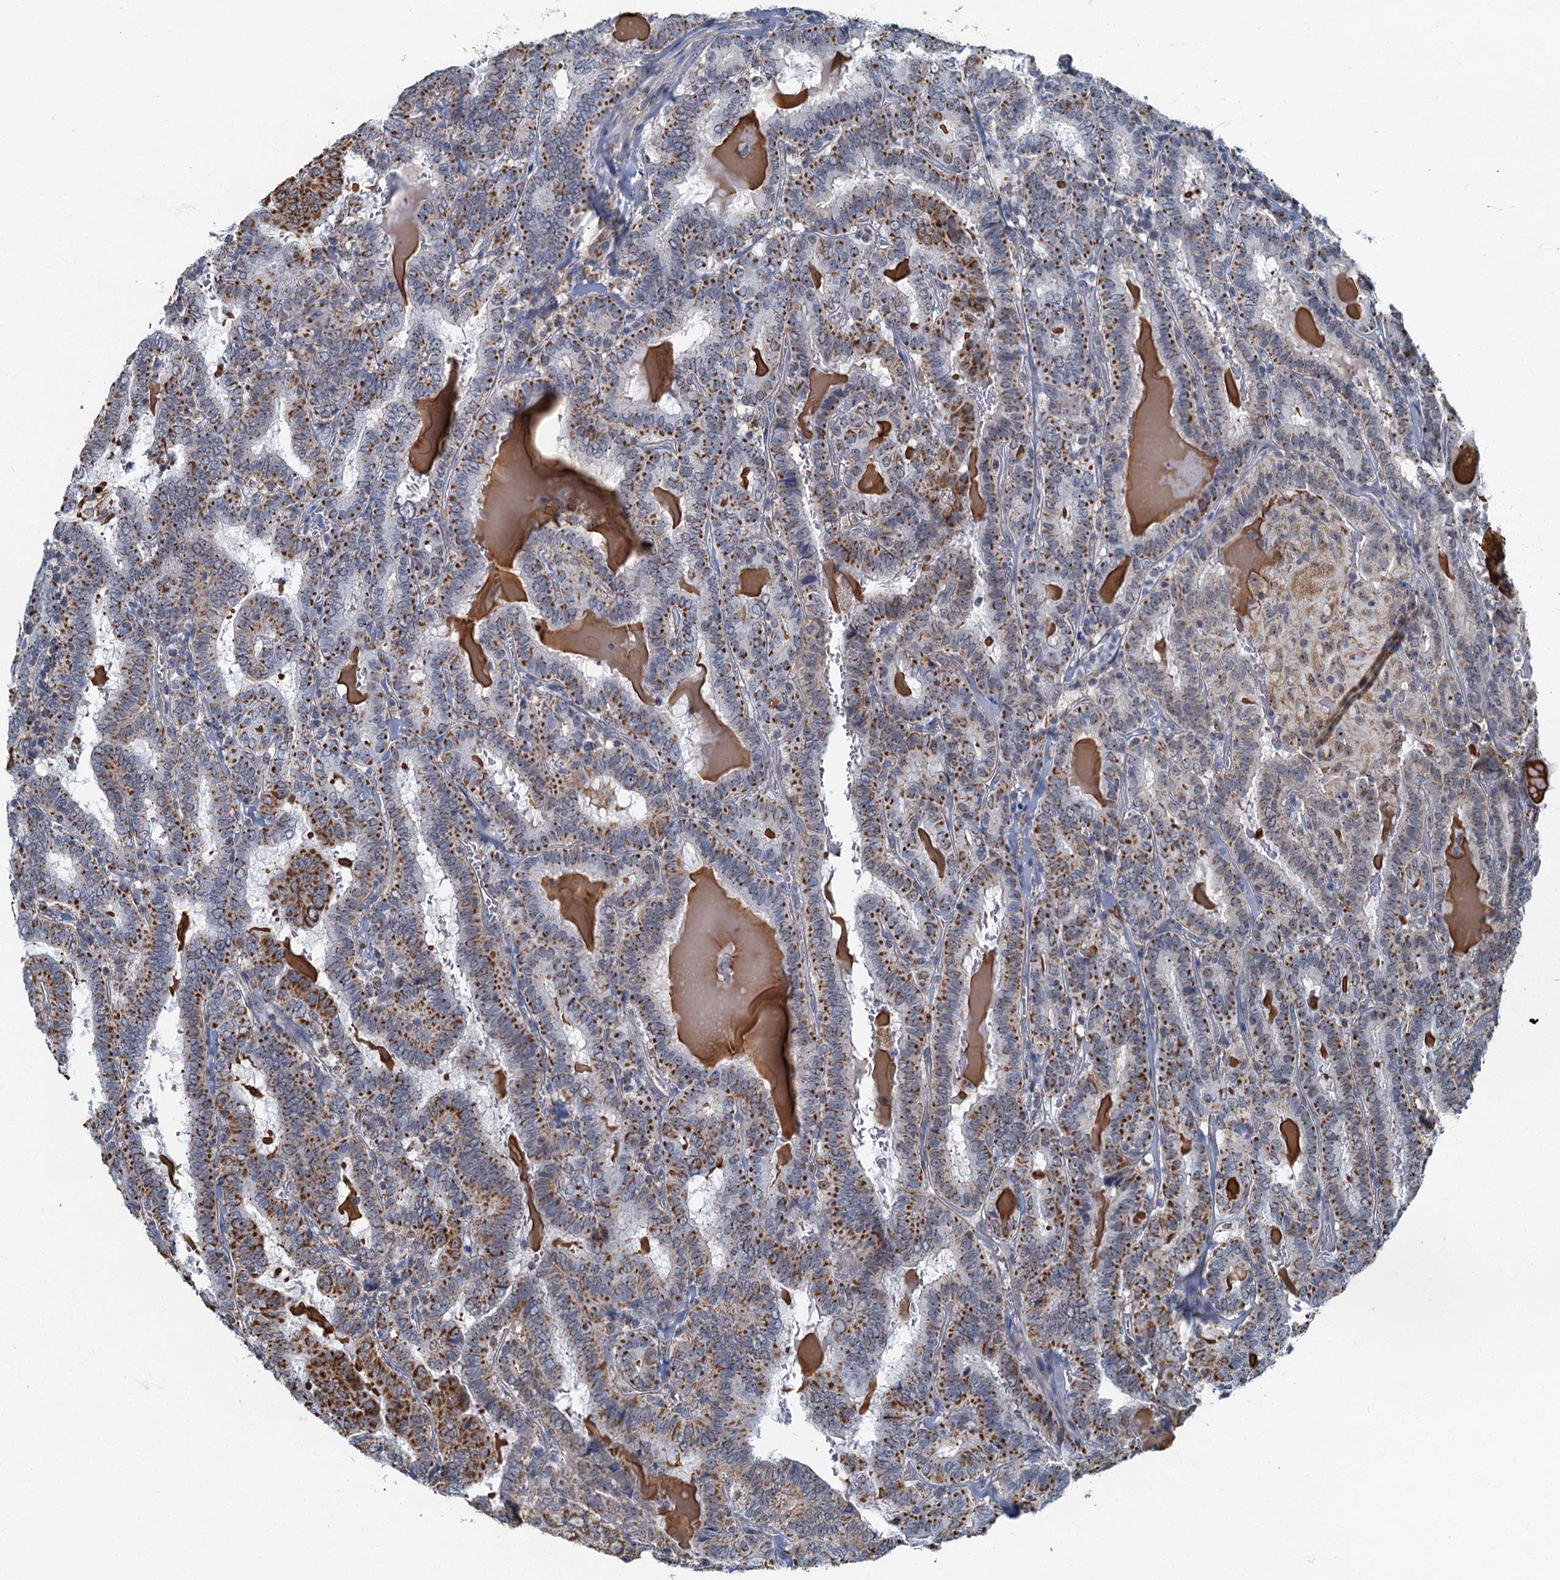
{"staining": {"intensity": "strong", "quantity": "25%-75%", "location": "cytoplasmic/membranous"}, "tissue": "thyroid cancer", "cell_type": "Tumor cells", "image_type": "cancer", "snomed": [{"axis": "morphology", "description": "Papillary adenocarcinoma, NOS"}, {"axis": "topography", "description": "Thyroid gland"}], "caption": "Protein analysis of papillary adenocarcinoma (thyroid) tissue reveals strong cytoplasmic/membranous positivity in about 25%-75% of tumor cells.", "gene": "RAD9B", "patient": {"sex": "female", "age": 72}}